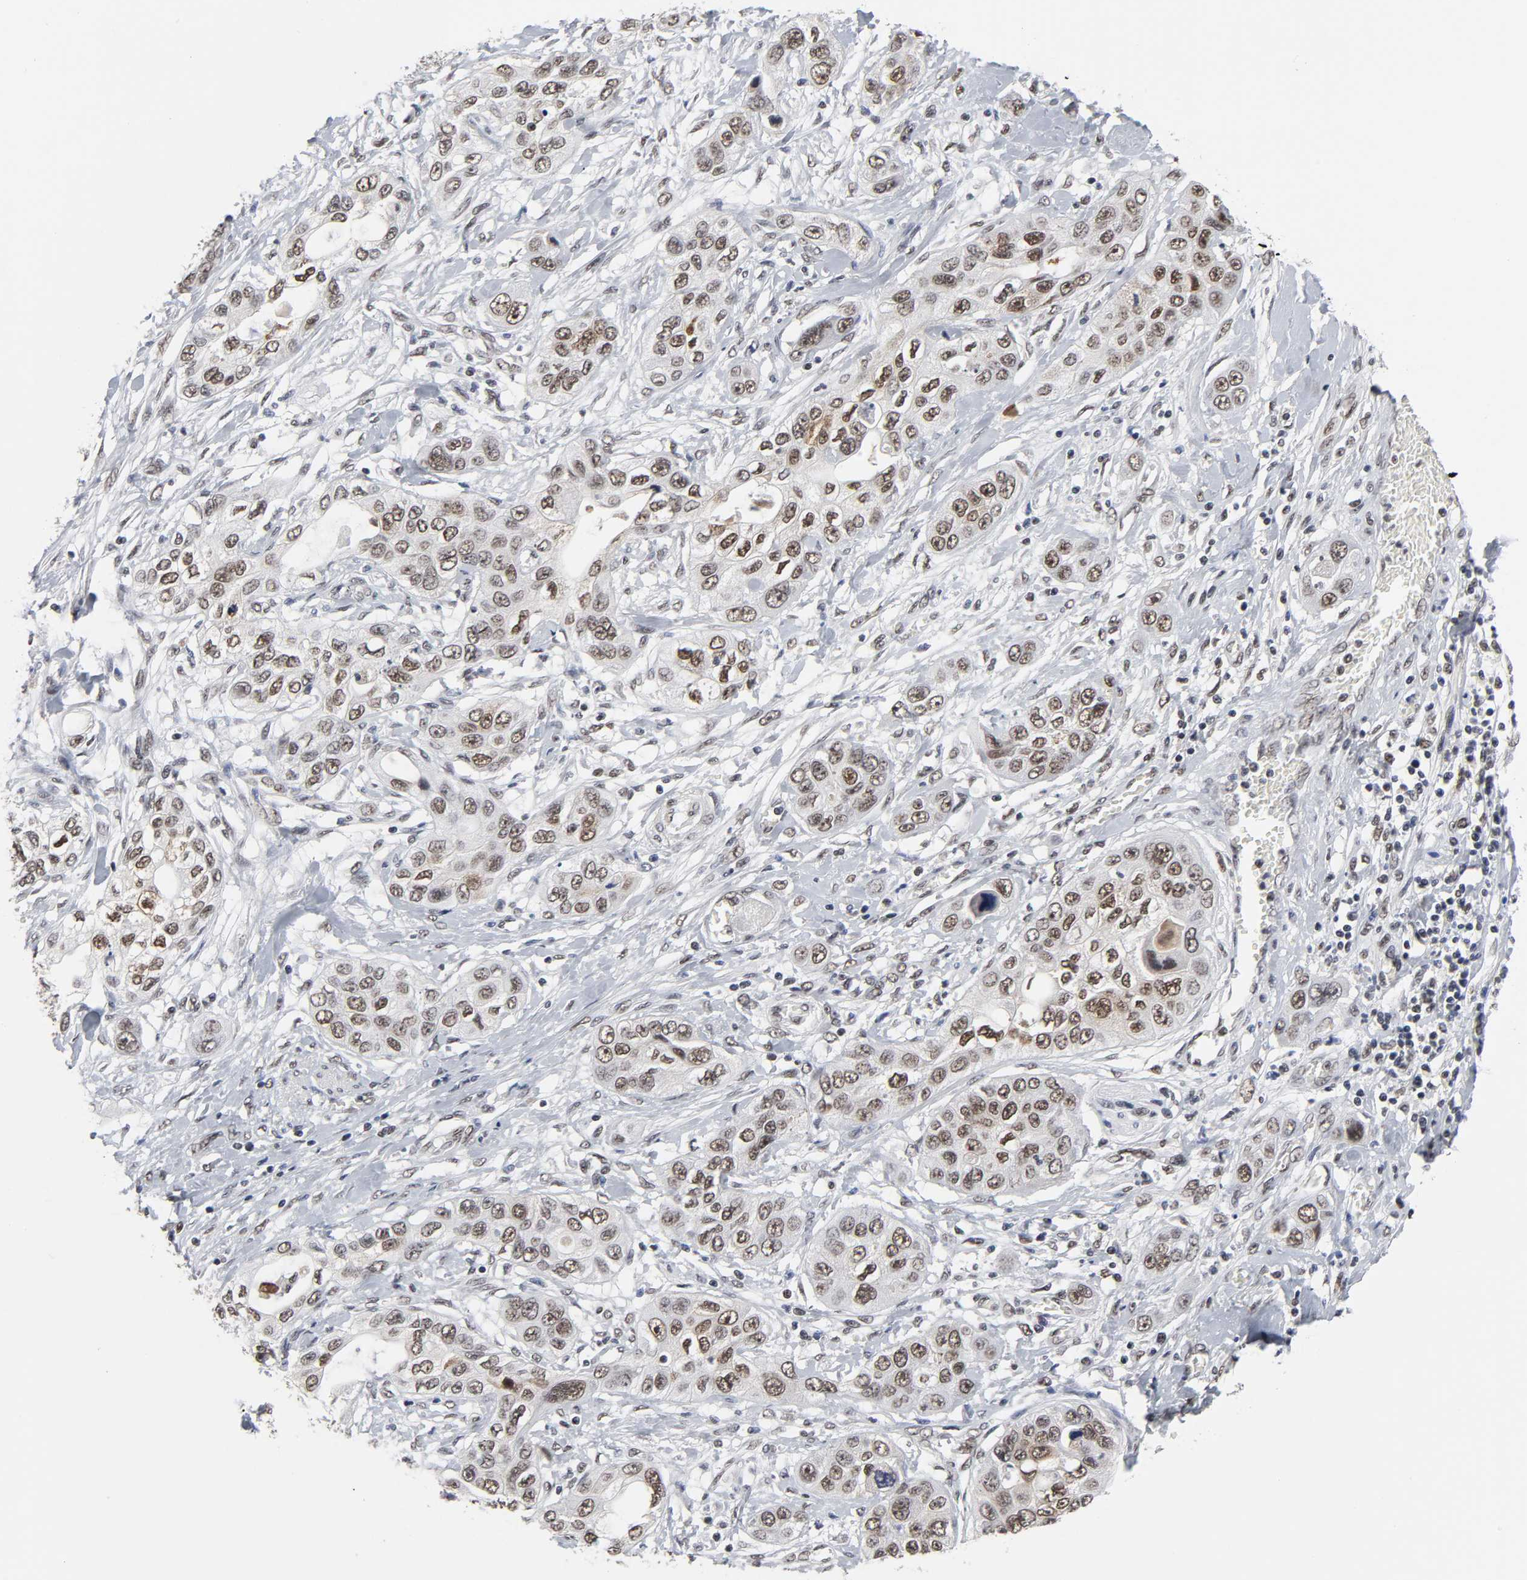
{"staining": {"intensity": "weak", "quantity": ">75%", "location": "nuclear"}, "tissue": "pancreatic cancer", "cell_type": "Tumor cells", "image_type": "cancer", "snomed": [{"axis": "morphology", "description": "Adenocarcinoma, NOS"}, {"axis": "topography", "description": "Pancreas"}], "caption": "Immunohistochemistry (IHC) of human adenocarcinoma (pancreatic) reveals low levels of weak nuclear staining in approximately >75% of tumor cells.", "gene": "TRIM33", "patient": {"sex": "female", "age": 70}}